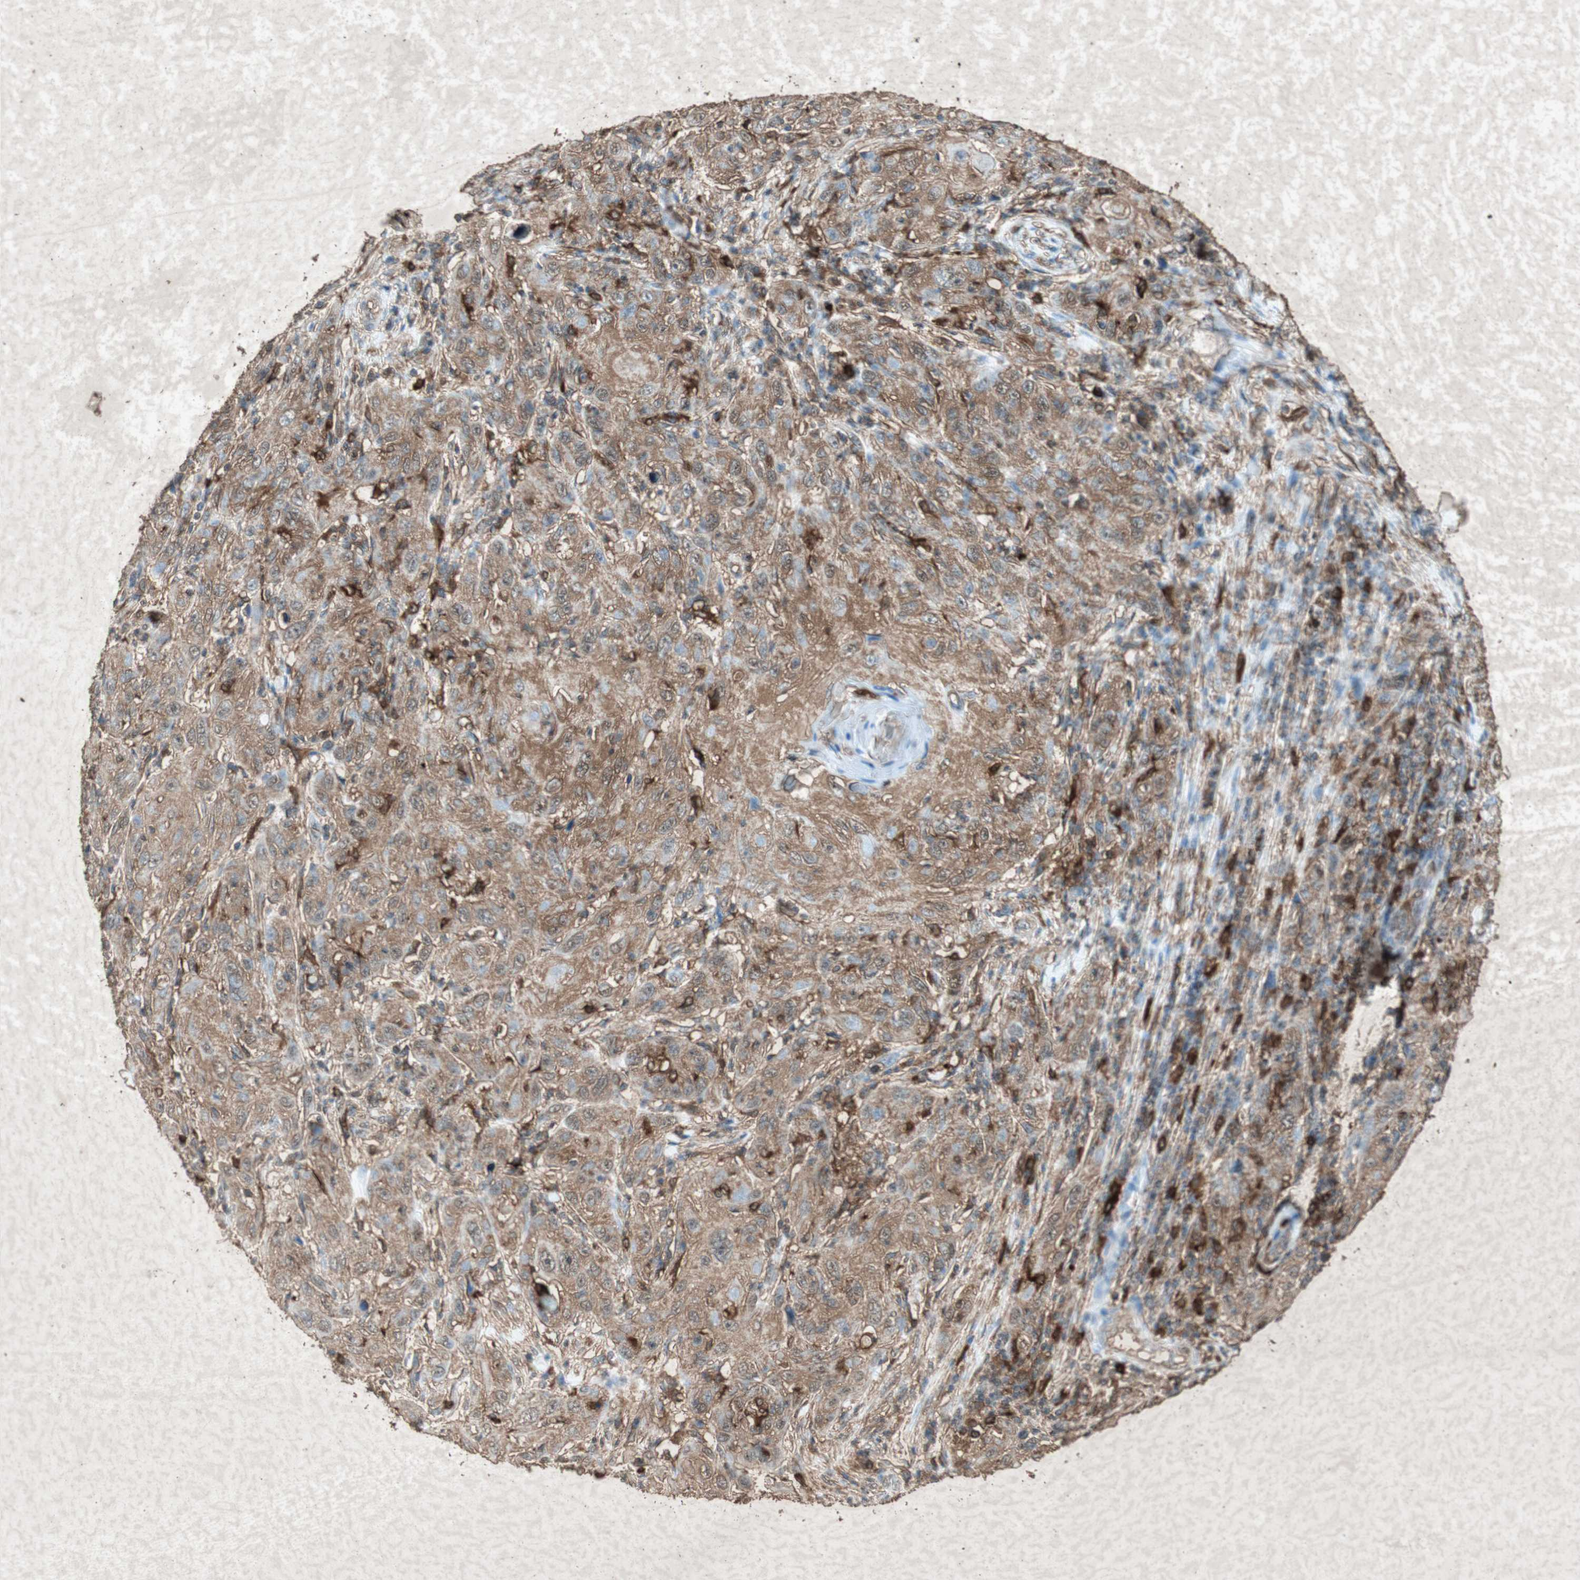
{"staining": {"intensity": "weak", "quantity": ">75%", "location": "cytoplasmic/membranous"}, "tissue": "skin cancer", "cell_type": "Tumor cells", "image_type": "cancer", "snomed": [{"axis": "morphology", "description": "Squamous cell carcinoma, NOS"}, {"axis": "topography", "description": "Skin"}], "caption": "IHC of human skin squamous cell carcinoma exhibits low levels of weak cytoplasmic/membranous staining in about >75% of tumor cells.", "gene": "TYROBP", "patient": {"sex": "female", "age": 88}}